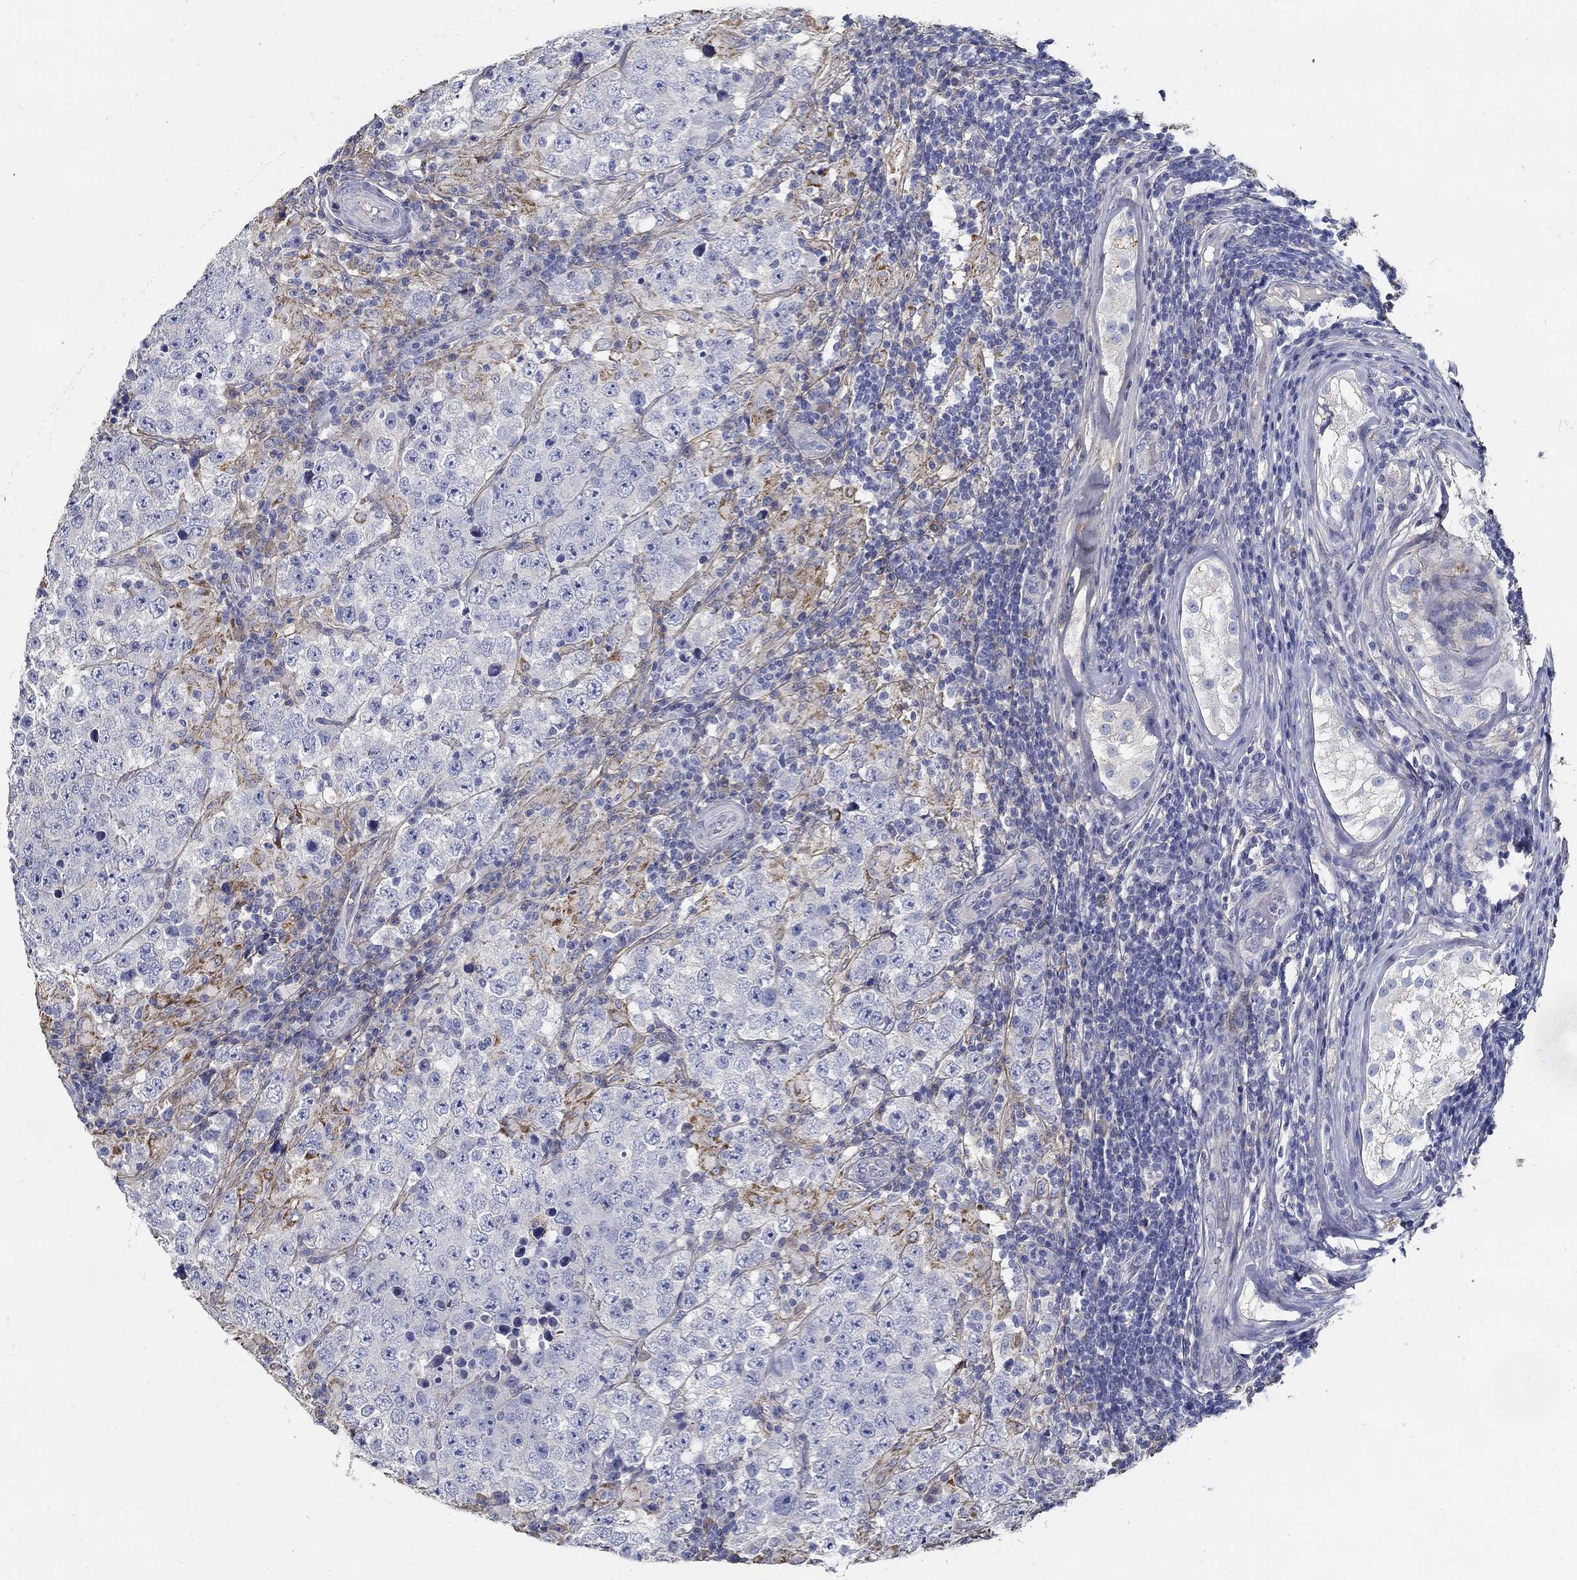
{"staining": {"intensity": "negative", "quantity": "none", "location": "none"}, "tissue": "testis cancer", "cell_type": "Tumor cells", "image_type": "cancer", "snomed": [{"axis": "morphology", "description": "Seminoma, NOS"}, {"axis": "morphology", "description": "Carcinoma, Embryonal, NOS"}, {"axis": "topography", "description": "Testis"}], "caption": "High magnification brightfield microscopy of testis embryonal carcinoma stained with DAB (3,3'-diaminobenzidine) (brown) and counterstained with hematoxylin (blue): tumor cells show no significant staining.", "gene": "TGFBI", "patient": {"sex": "male", "age": 41}}